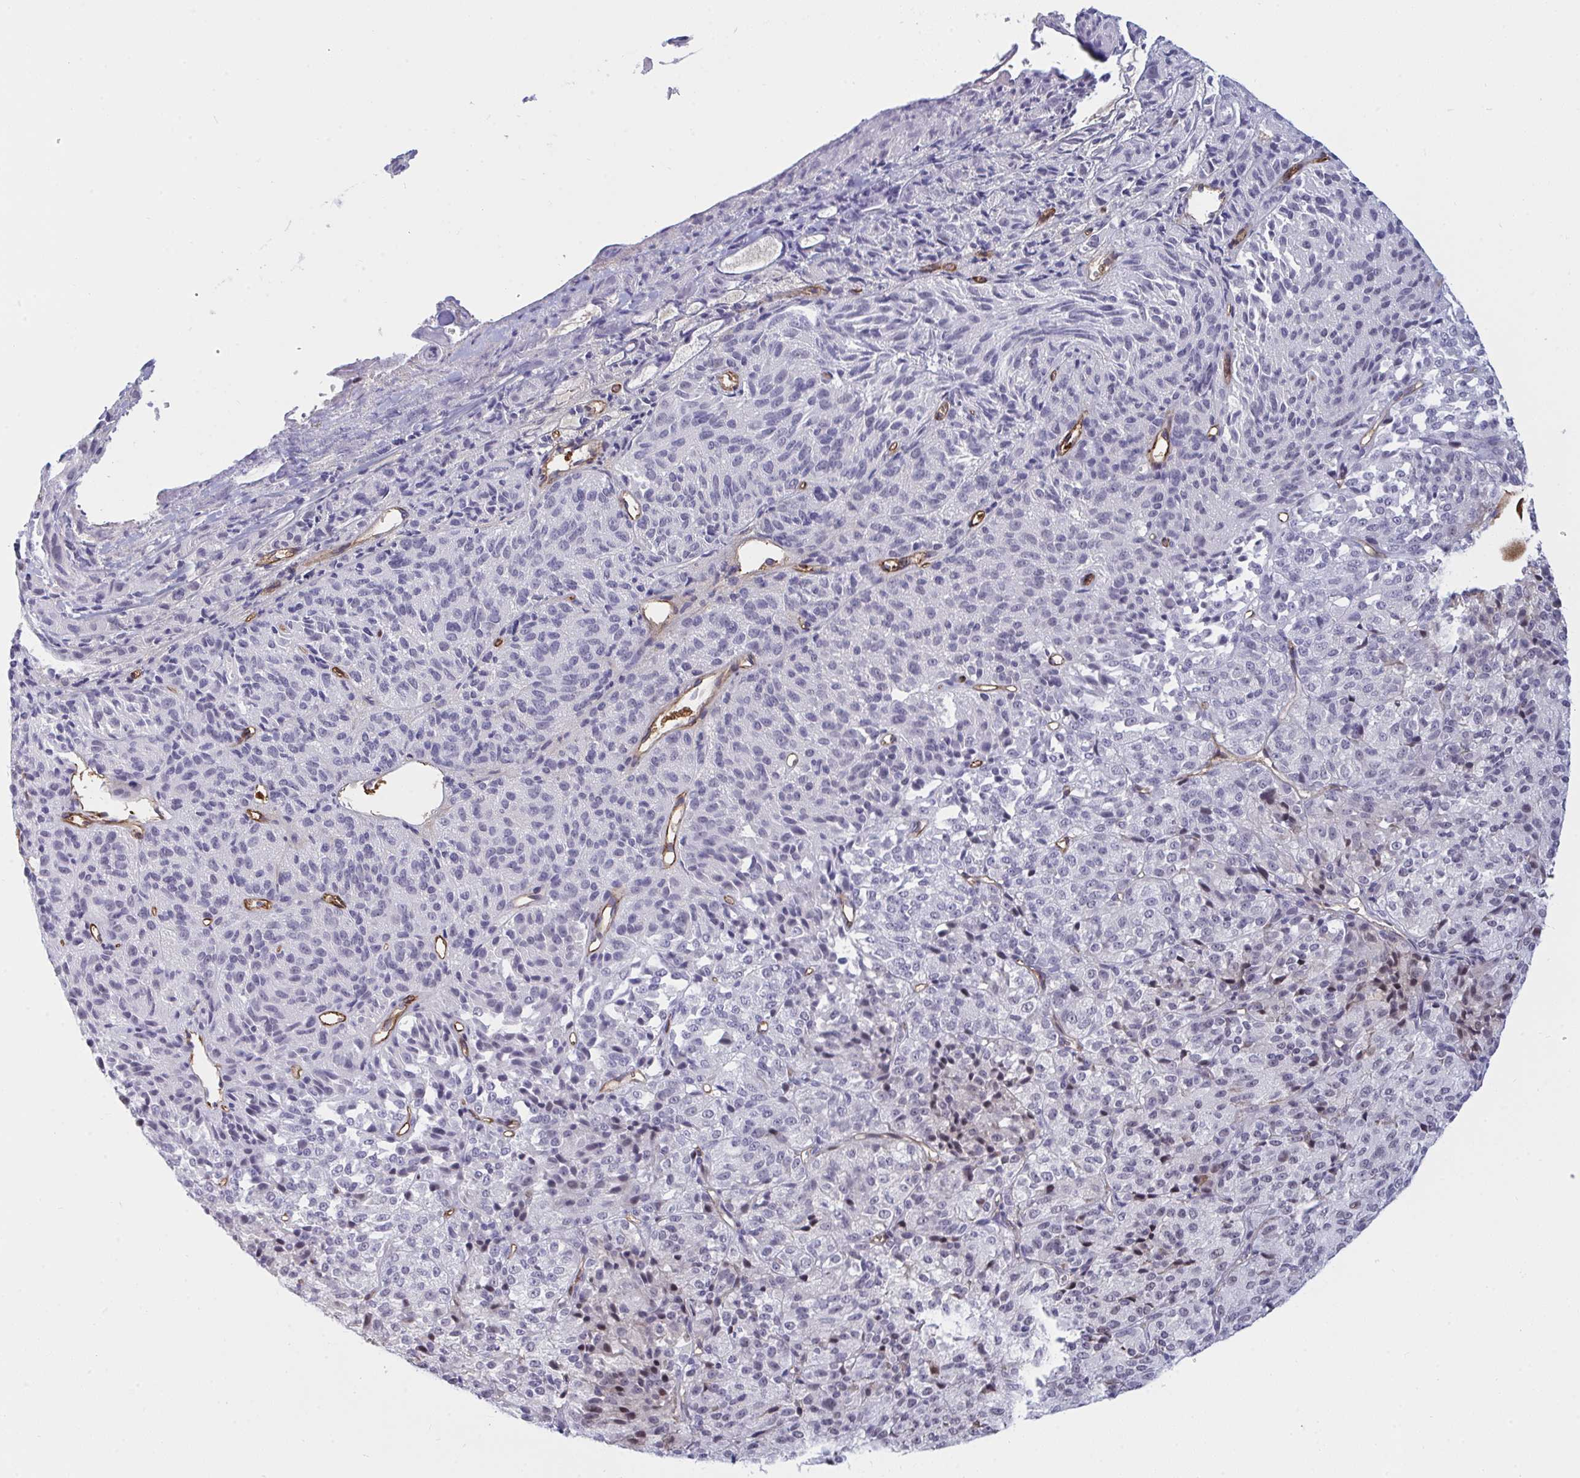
{"staining": {"intensity": "weak", "quantity": "<25%", "location": "nuclear"}, "tissue": "melanoma", "cell_type": "Tumor cells", "image_type": "cancer", "snomed": [{"axis": "morphology", "description": "Malignant melanoma, Metastatic site"}, {"axis": "topography", "description": "Brain"}], "caption": "An IHC histopathology image of melanoma is shown. There is no staining in tumor cells of melanoma.", "gene": "DSCAML1", "patient": {"sex": "female", "age": 56}}